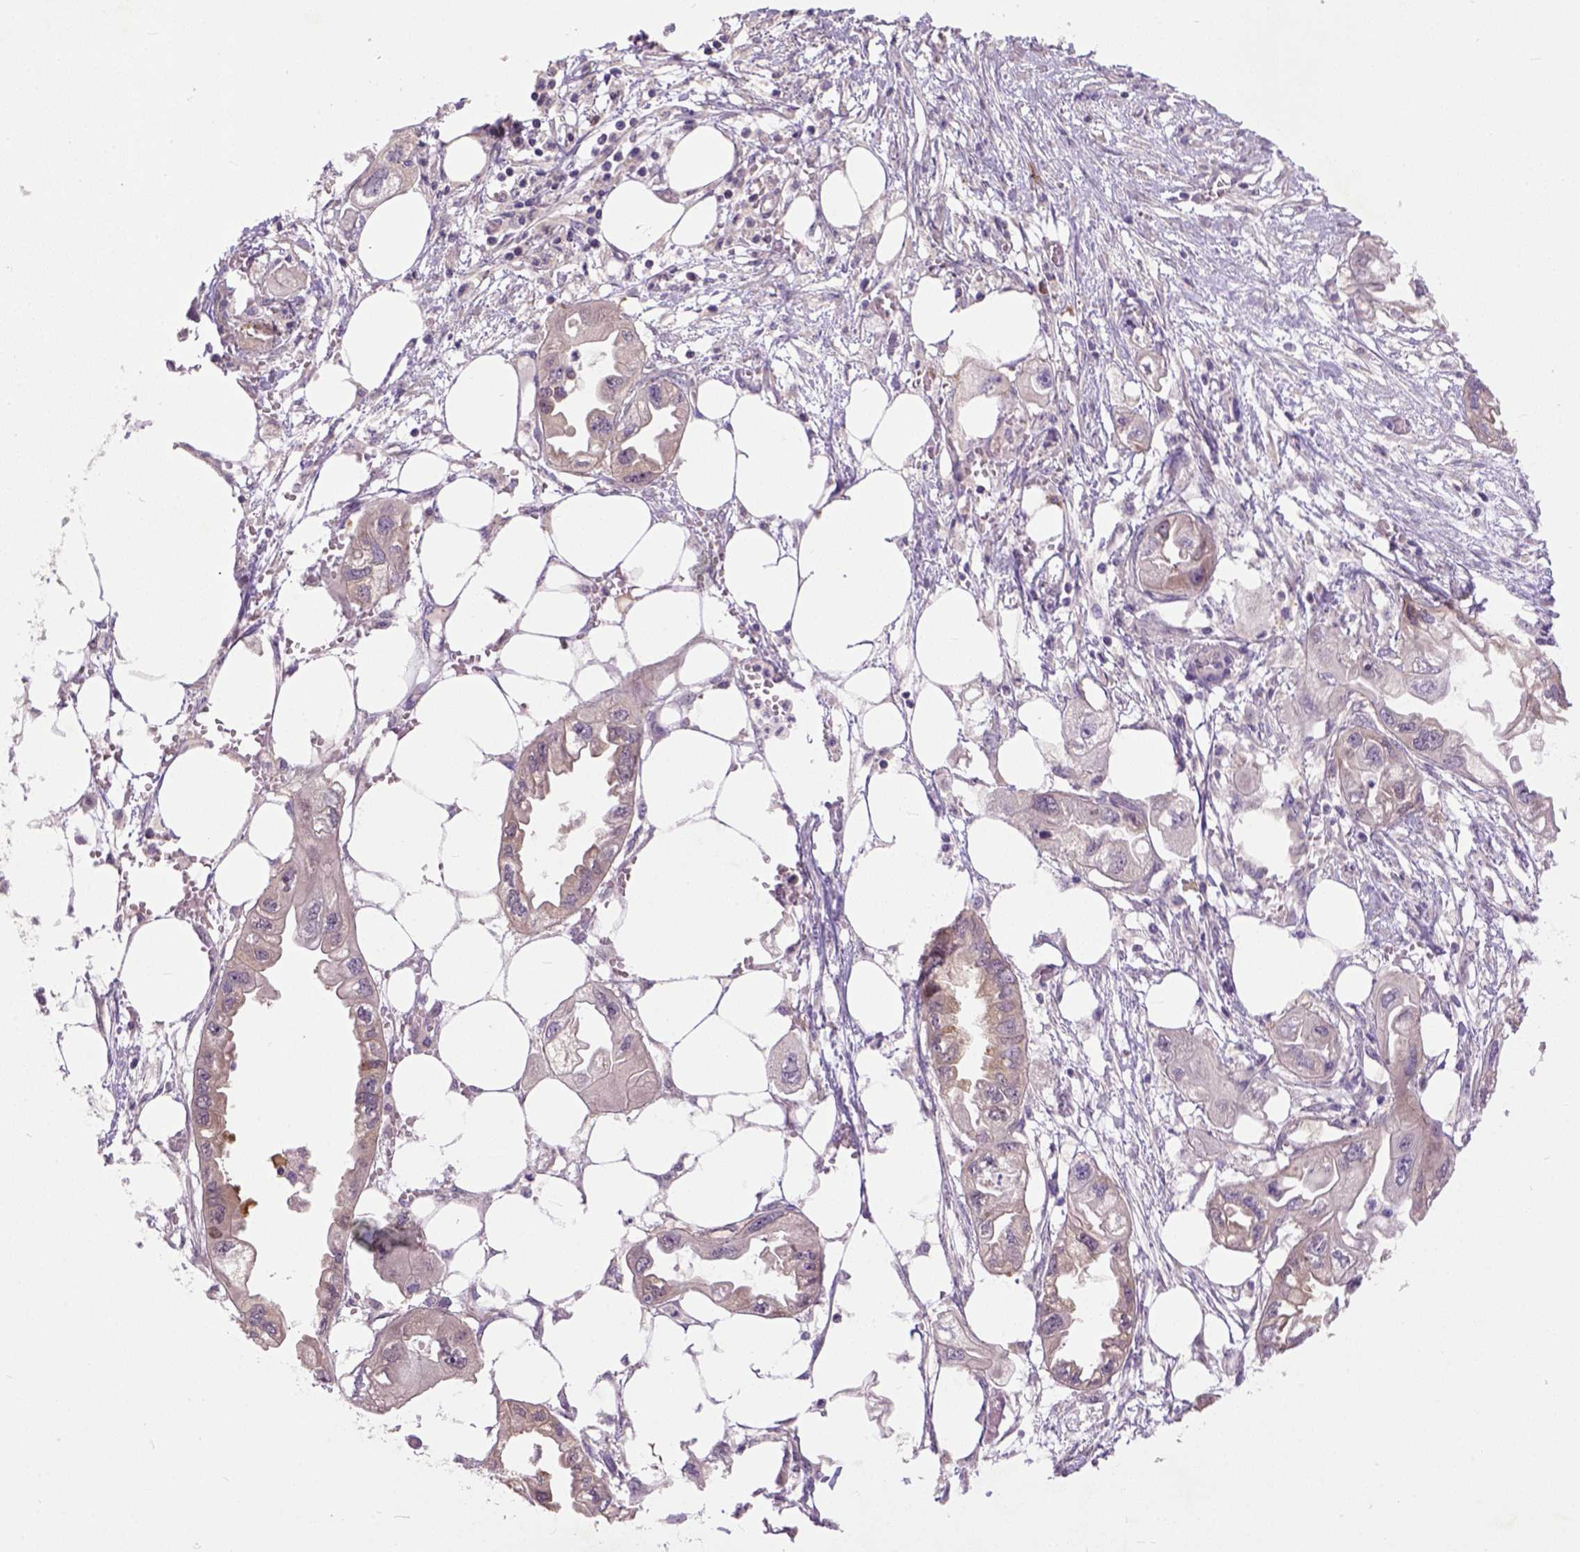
{"staining": {"intensity": "moderate", "quantity": "<25%", "location": "cytoplasmic/membranous"}, "tissue": "endometrial cancer", "cell_type": "Tumor cells", "image_type": "cancer", "snomed": [{"axis": "morphology", "description": "Adenocarcinoma, NOS"}, {"axis": "morphology", "description": "Adenocarcinoma, metastatic, NOS"}, {"axis": "topography", "description": "Adipose tissue"}, {"axis": "topography", "description": "Endometrium"}], "caption": "Immunohistochemistry photomicrograph of neoplastic tissue: endometrial cancer (adenocarcinoma) stained using IHC reveals low levels of moderate protein expression localized specifically in the cytoplasmic/membranous of tumor cells, appearing as a cytoplasmic/membranous brown color.", "gene": "CPNE1", "patient": {"sex": "female", "age": 67}}